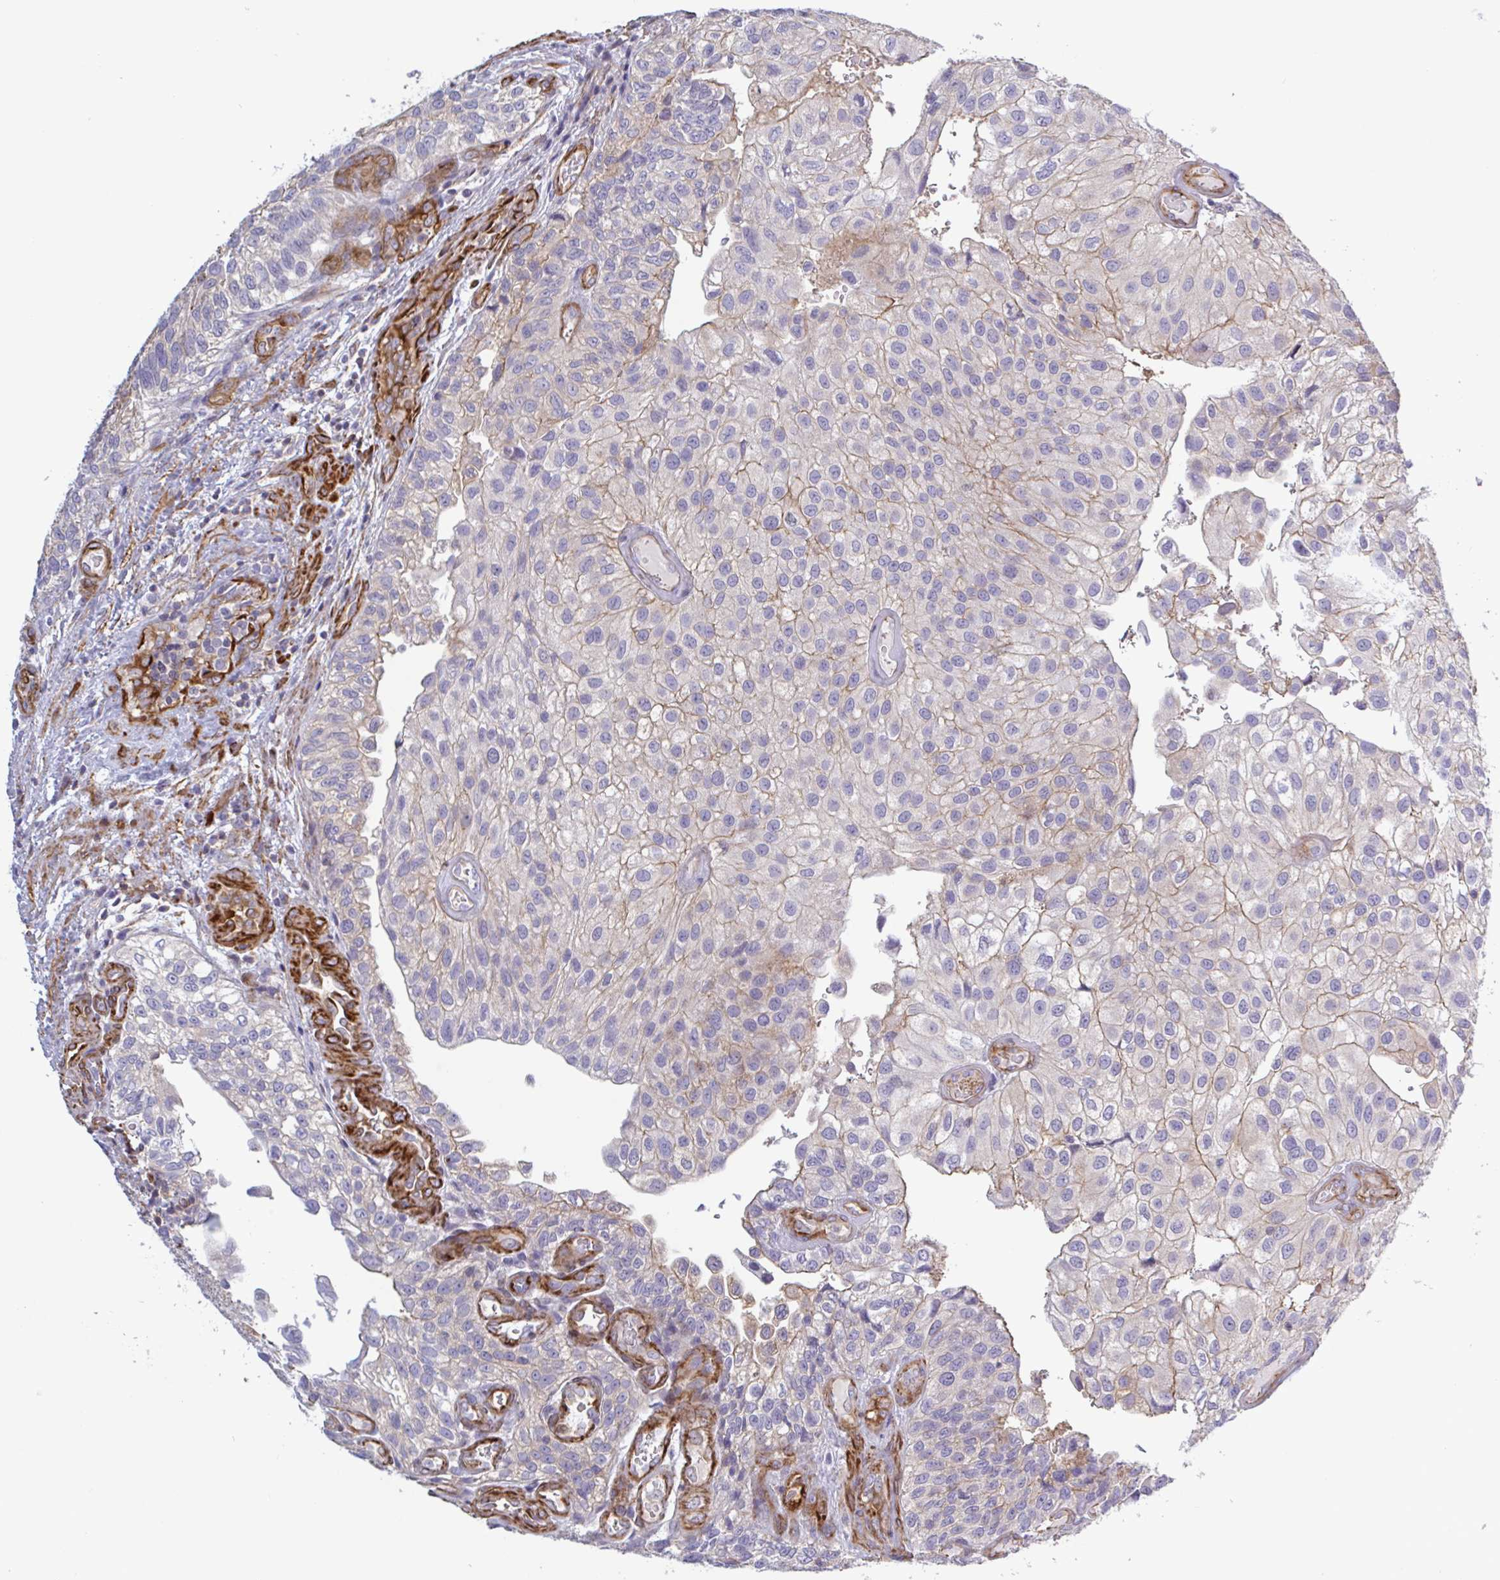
{"staining": {"intensity": "weak", "quantity": "25%-75%", "location": "cytoplasmic/membranous"}, "tissue": "urothelial cancer", "cell_type": "Tumor cells", "image_type": "cancer", "snomed": [{"axis": "morphology", "description": "Urothelial carcinoma, NOS"}, {"axis": "topography", "description": "Urinary bladder"}], "caption": "The image shows staining of urothelial cancer, revealing weak cytoplasmic/membranous protein expression (brown color) within tumor cells.", "gene": "SHISA7", "patient": {"sex": "male", "age": 87}}